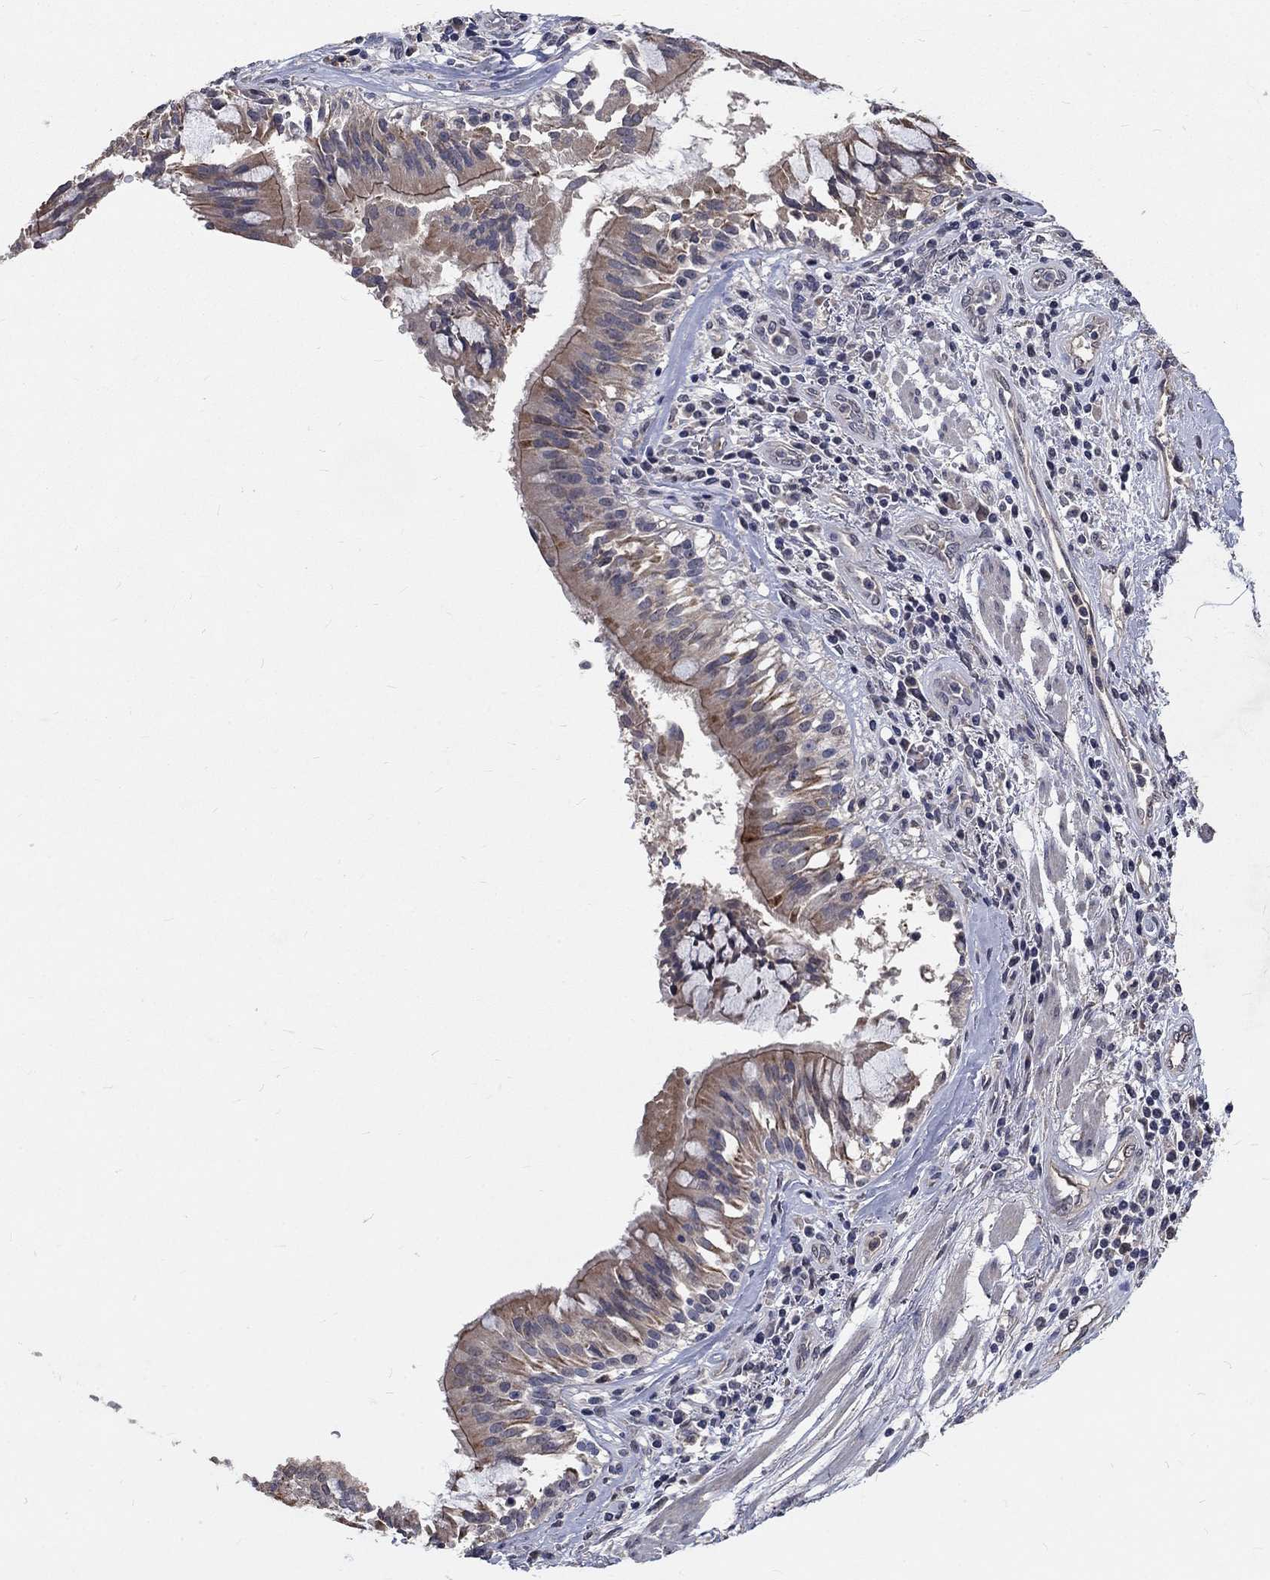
{"staining": {"intensity": "moderate", "quantity": "<25%", "location": "cytoplasmic/membranous"}, "tissue": "lung cancer", "cell_type": "Tumor cells", "image_type": "cancer", "snomed": [{"axis": "morphology", "description": "Normal tissue, NOS"}, {"axis": "morphology", "description": "Squamous cell carcinoma, NOS"}, {"axis": "topography", "description": "Bronchus"}, {"axis": "topography", "description": "Lung"}], "caption": "High-power microscopy captured an immunohistochemistry image of lung cancer, revealing moderate cytoplasmic/membranous staining in about <25% of tumor cells.", "gene": "CHST5", "patient": {"sex": "male", "age": 64}}